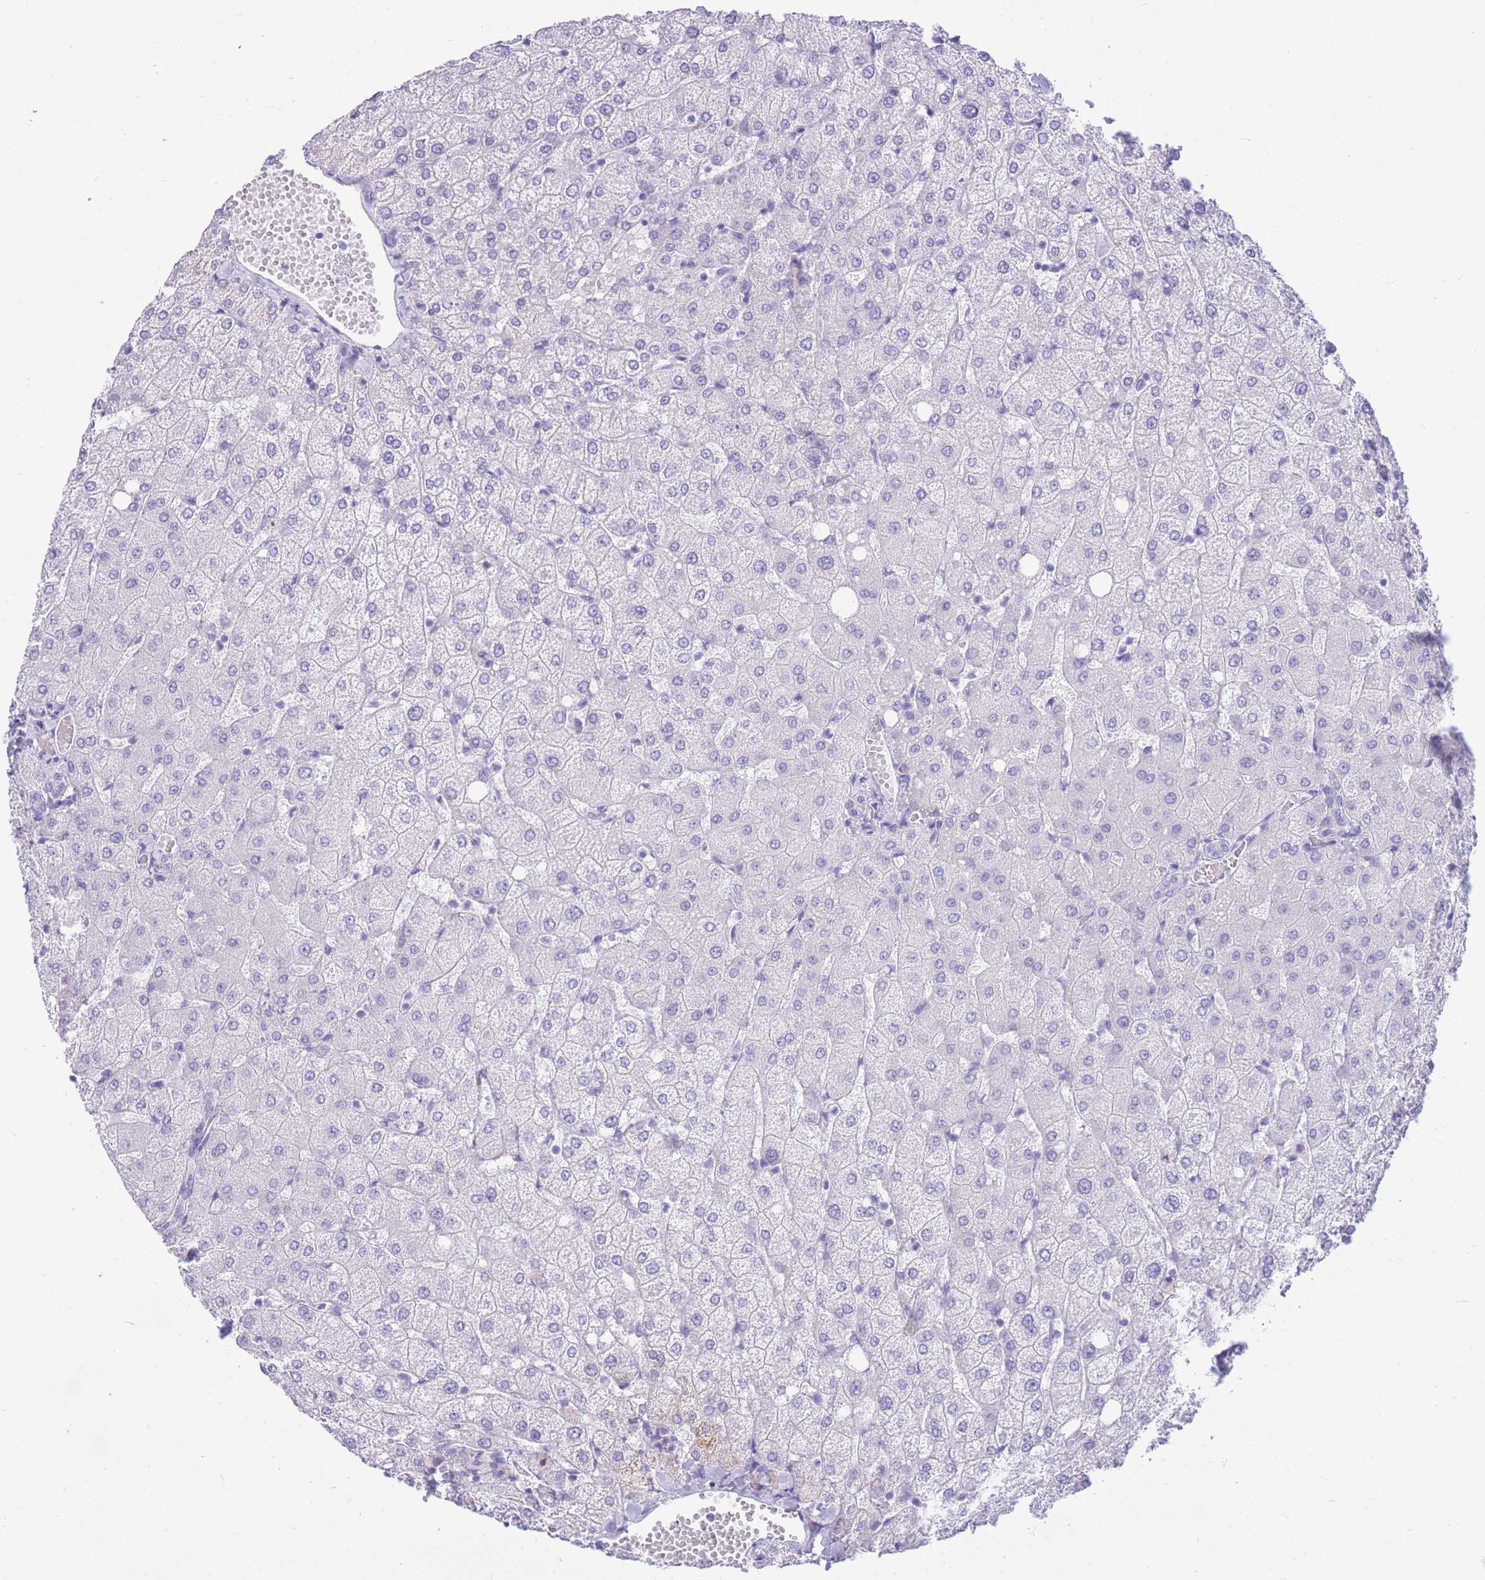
{"staining": {"intensity": "negative", "quantity": "none", "location": "none"}, "tissue": "liver", "cell_type": "Cholangiocytes", "image_type": "normal", "snomed": [{"axis": "morphology", "description": "Normal tissue, NOS"}, {"axis": "topography", "description": "Liver"}], "caption": "Histopathology image shows no protein expression in cholangiocytes of benign liver.", "gene": "ZNF311", "patient": {"sex": "female", "age": 54}}